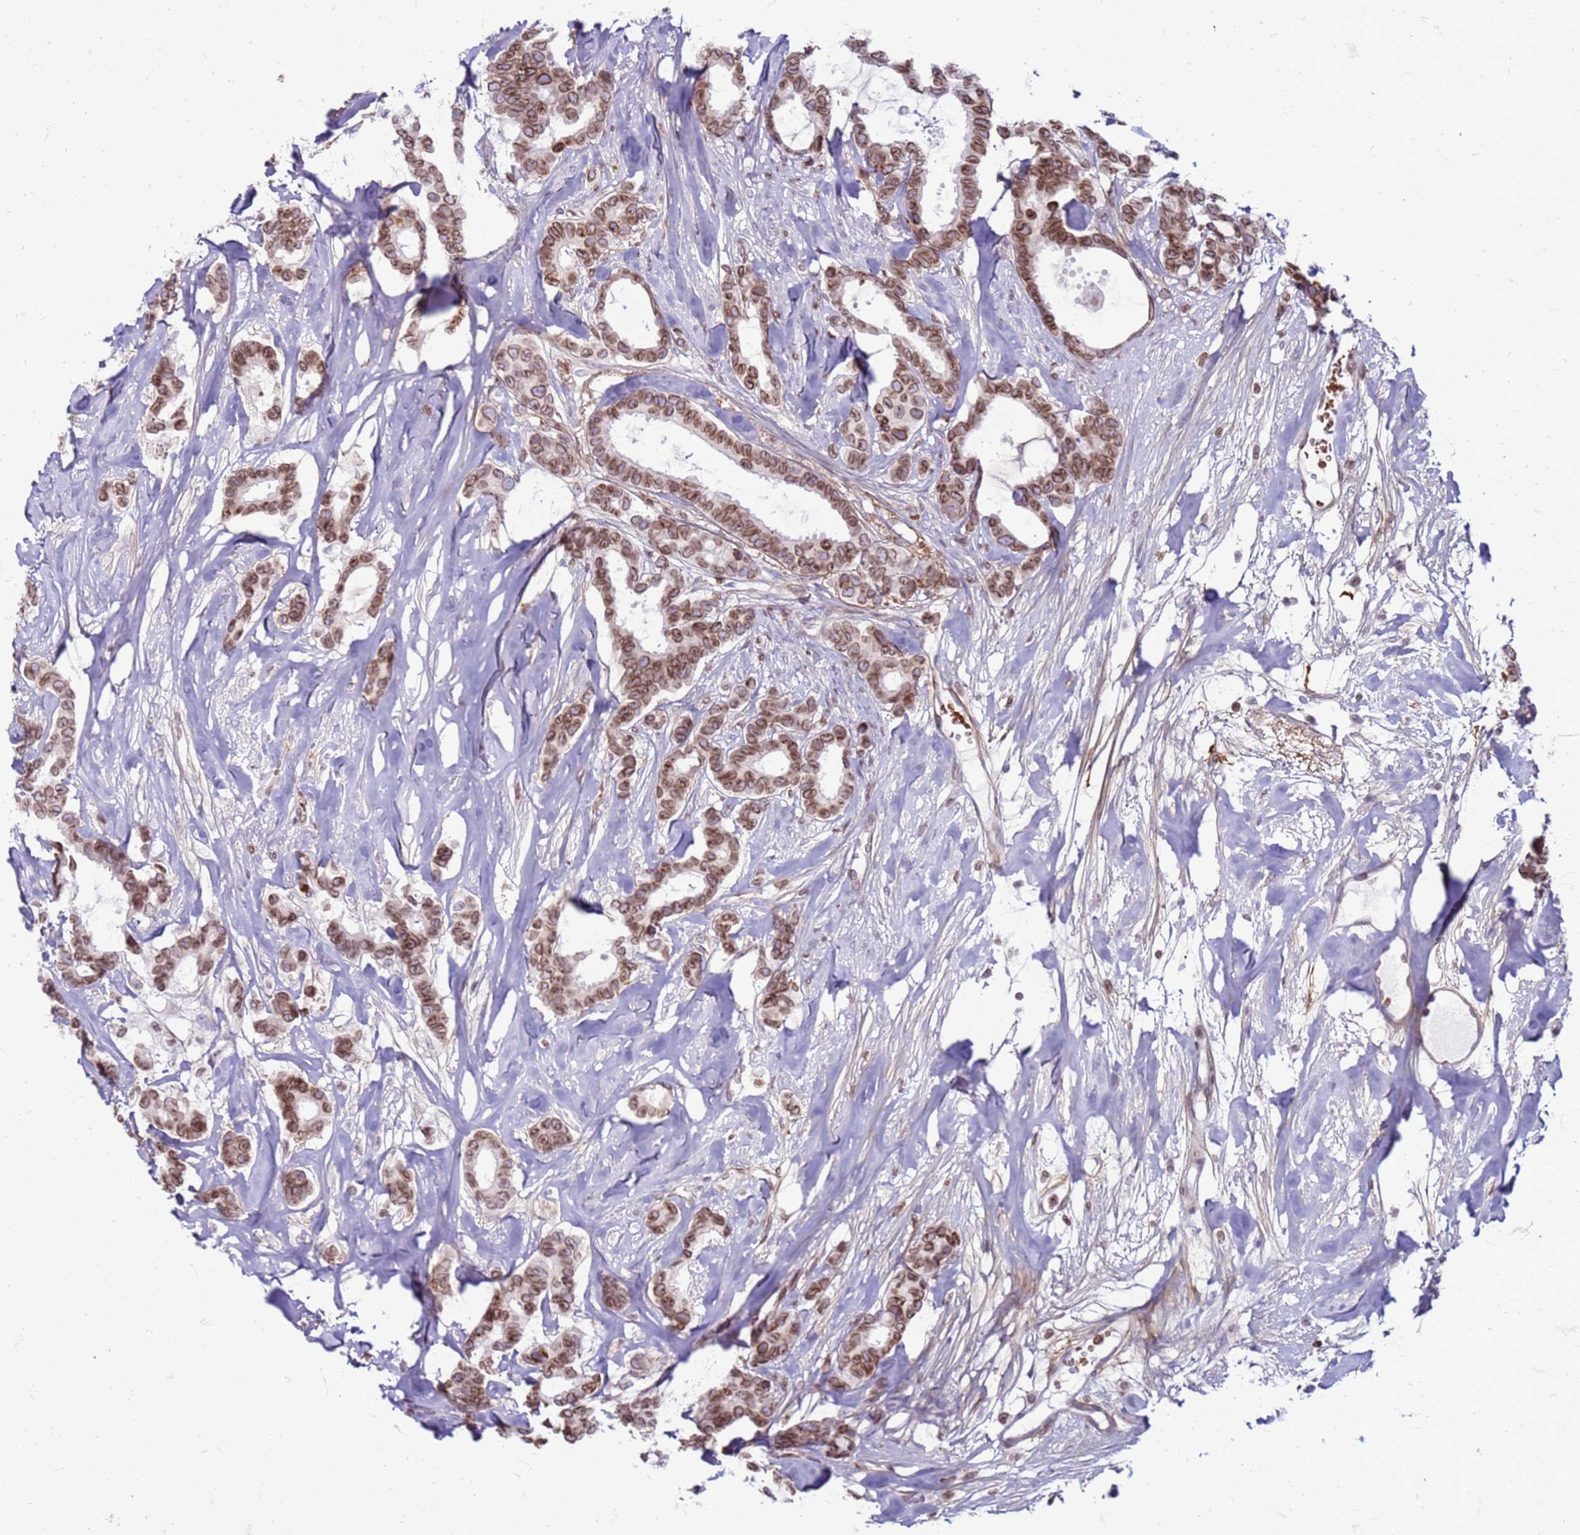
{"staining": {"intensity": "moderate", "quantity": ">75%", "location": "cytoplasmic/membranous,nuclear"}, "tissue": "breast cancer", "cell_type": "Tumor cells", "image_type": "cancer", "snomed": [{"axis": "morphology", "description": "Duct carcinoma"}, {"axis": "topography", "description": "Breast"}], "caption": "This is an image of immunohistochemistry staining of breast cancer (infiltrating ductal carcinoma), which shows moderate staining in the cytoplasmic/membranous and nuclear of tumor cells.", "gene": "METTL25B", "patient": {"sex": "female", "age": 87}}